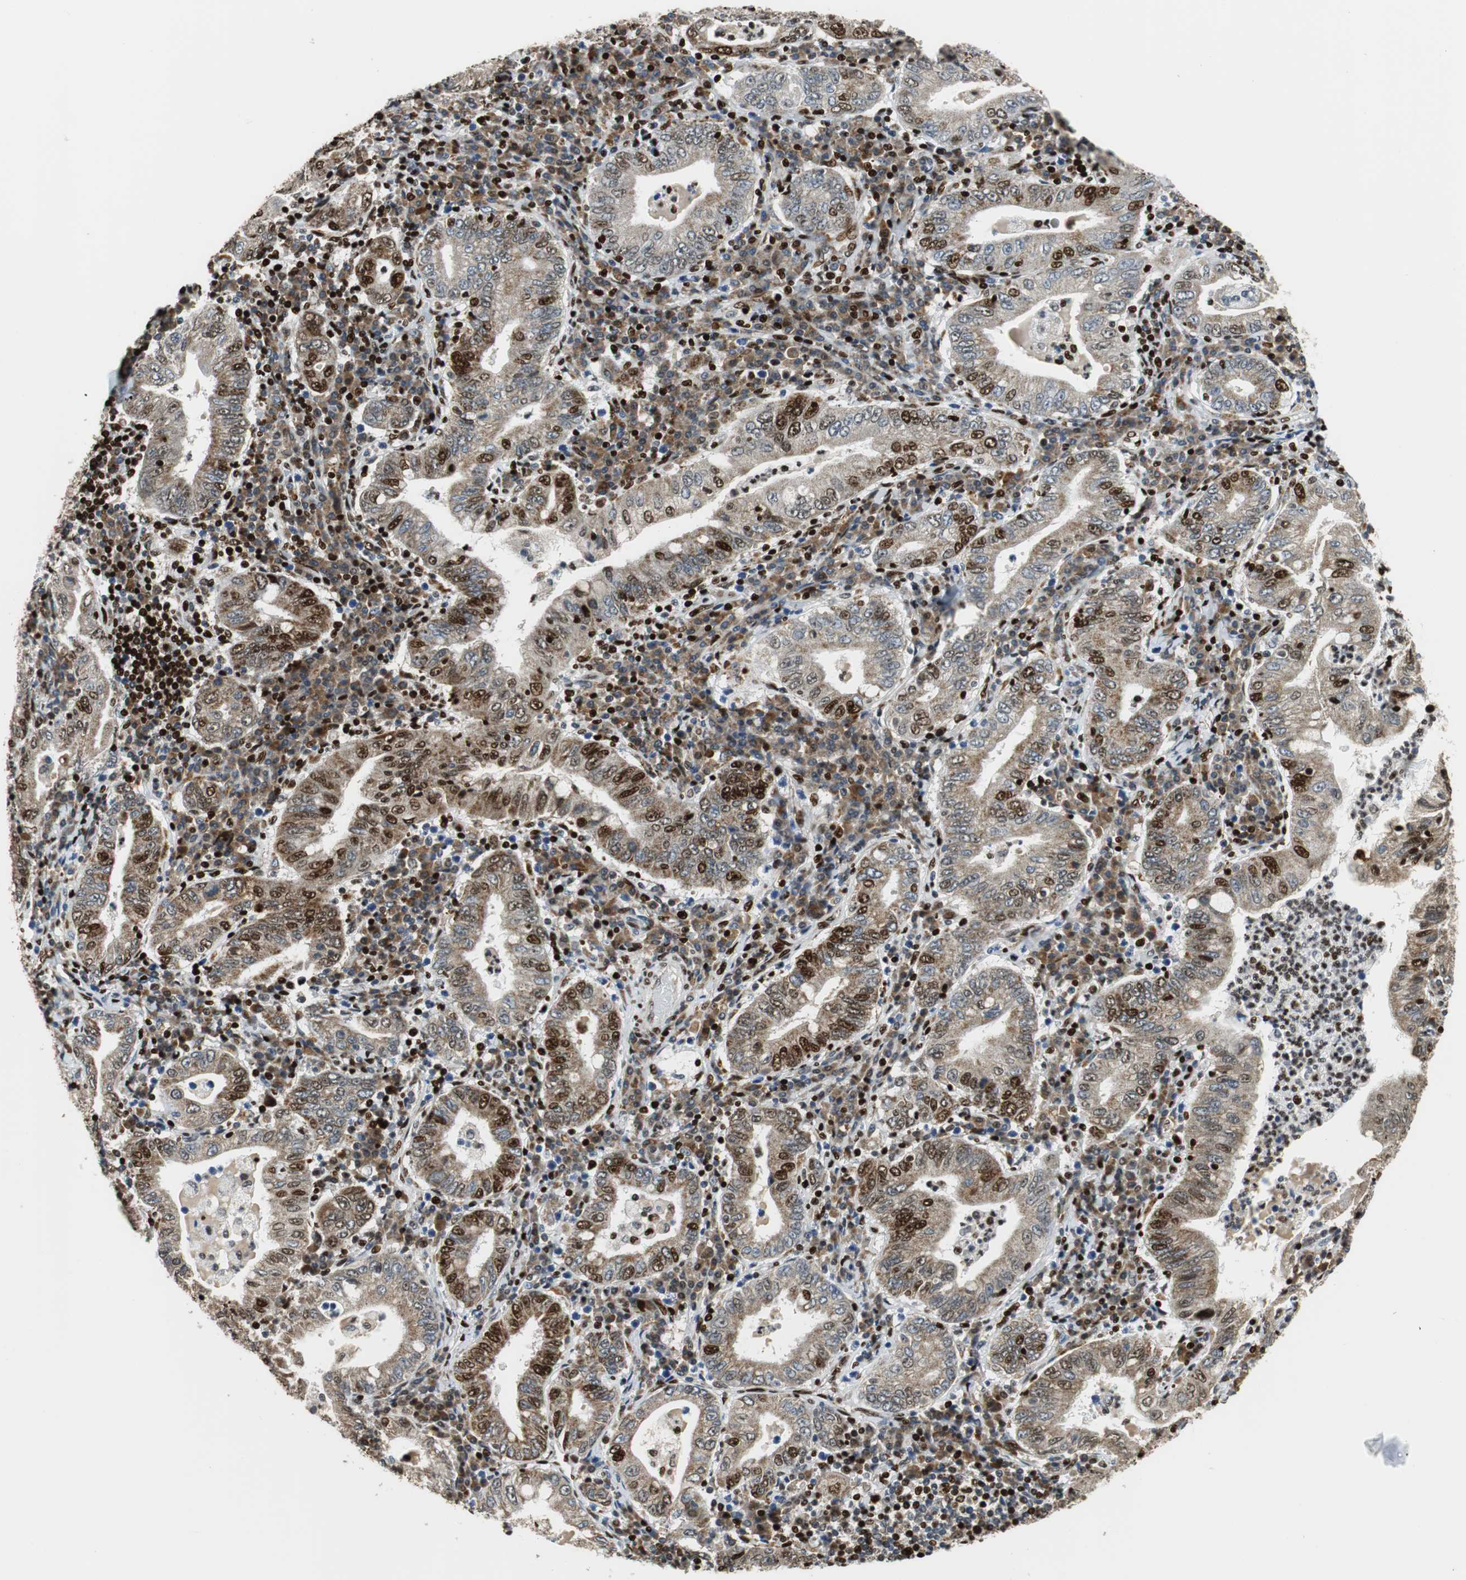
{"staining": {"intensity": "strong", "quantity": "25%-75%", "location": "nuclear"}, "tissue": "stomach cancer", "cell_type": "Tumor cells", "image_type": "cancer", "snomed": [{"axis": "morphology", "description": "Normal tissue, NOS"}, {"axis": "morphology", "description": "Adenocarcinoma, NOS"}, {"axis": "topography", "description": "Esophagus"}, {"axis": "topography", "description": "Stomach, upper"}, {"axis": "topography", "description": "Peripheral nerve tissue"}], "caption": "Immunohistochemical staining of human stomach cancer (adenocarcinoma) displays strong nuclear protein expression in about 25%-75% of tumor cells.", "gene": "HDAC1", "patient": {"sex": "male", "age": 62}}